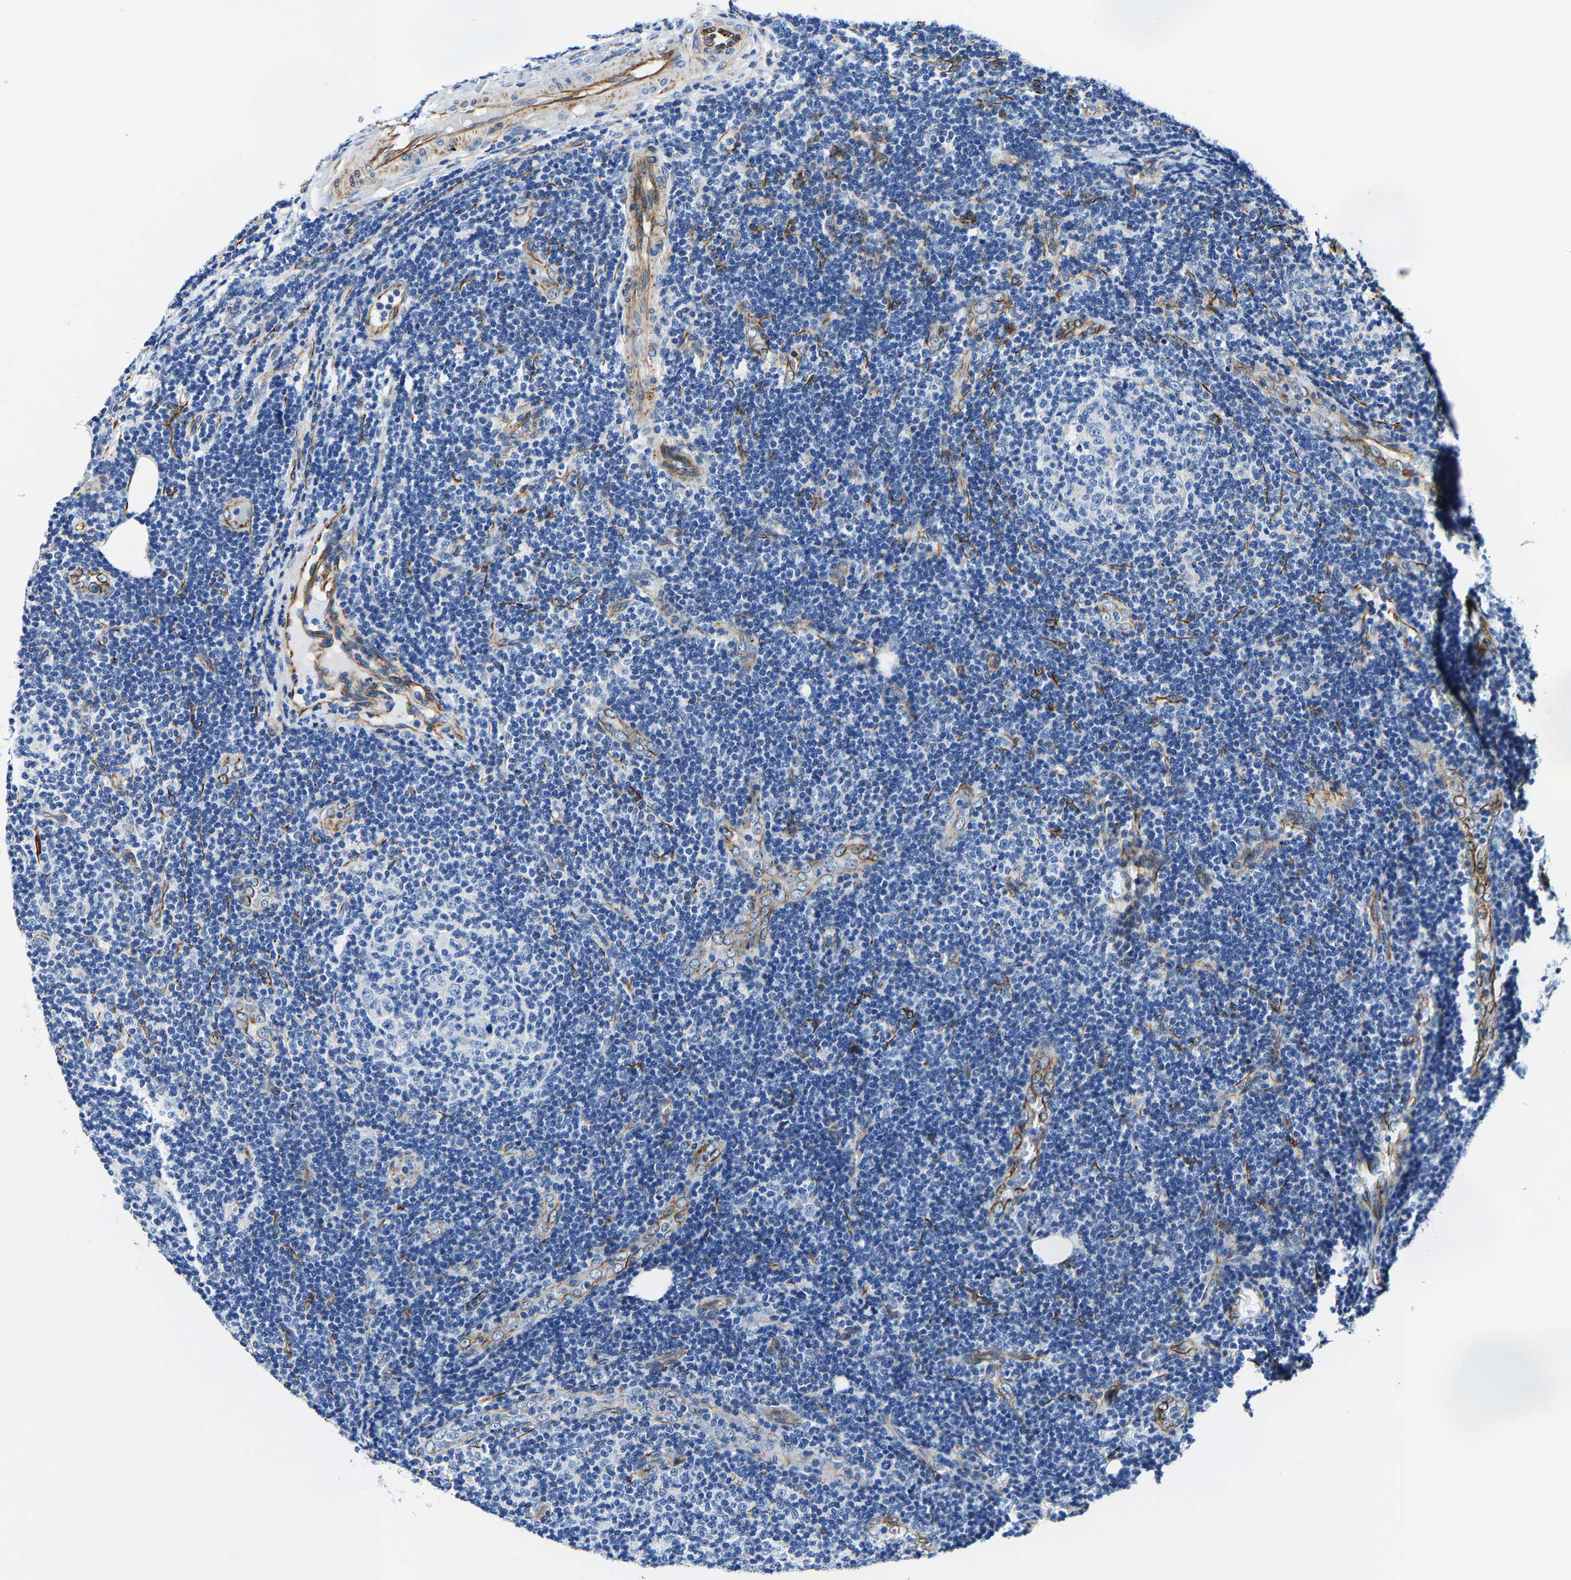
{"staining": {"intensity": "negative", "quantity": "none", "location": "none"}, "tissue": "lymphoma", "cell_type": "Tumor cells", "image_type": "cancer", "snomed": [{"axis": "morphology", "description": "Malignant lymphoma, non-Hodgkin's type, Low grade"}, {"axis": "topography", "description": "Lymph node"}], "caption": "A photomicrograph of human lymphoma is negative for staining in tumor cells.", "gene": "MMEL1", "patient": {"sex": "male", "age": 83}}